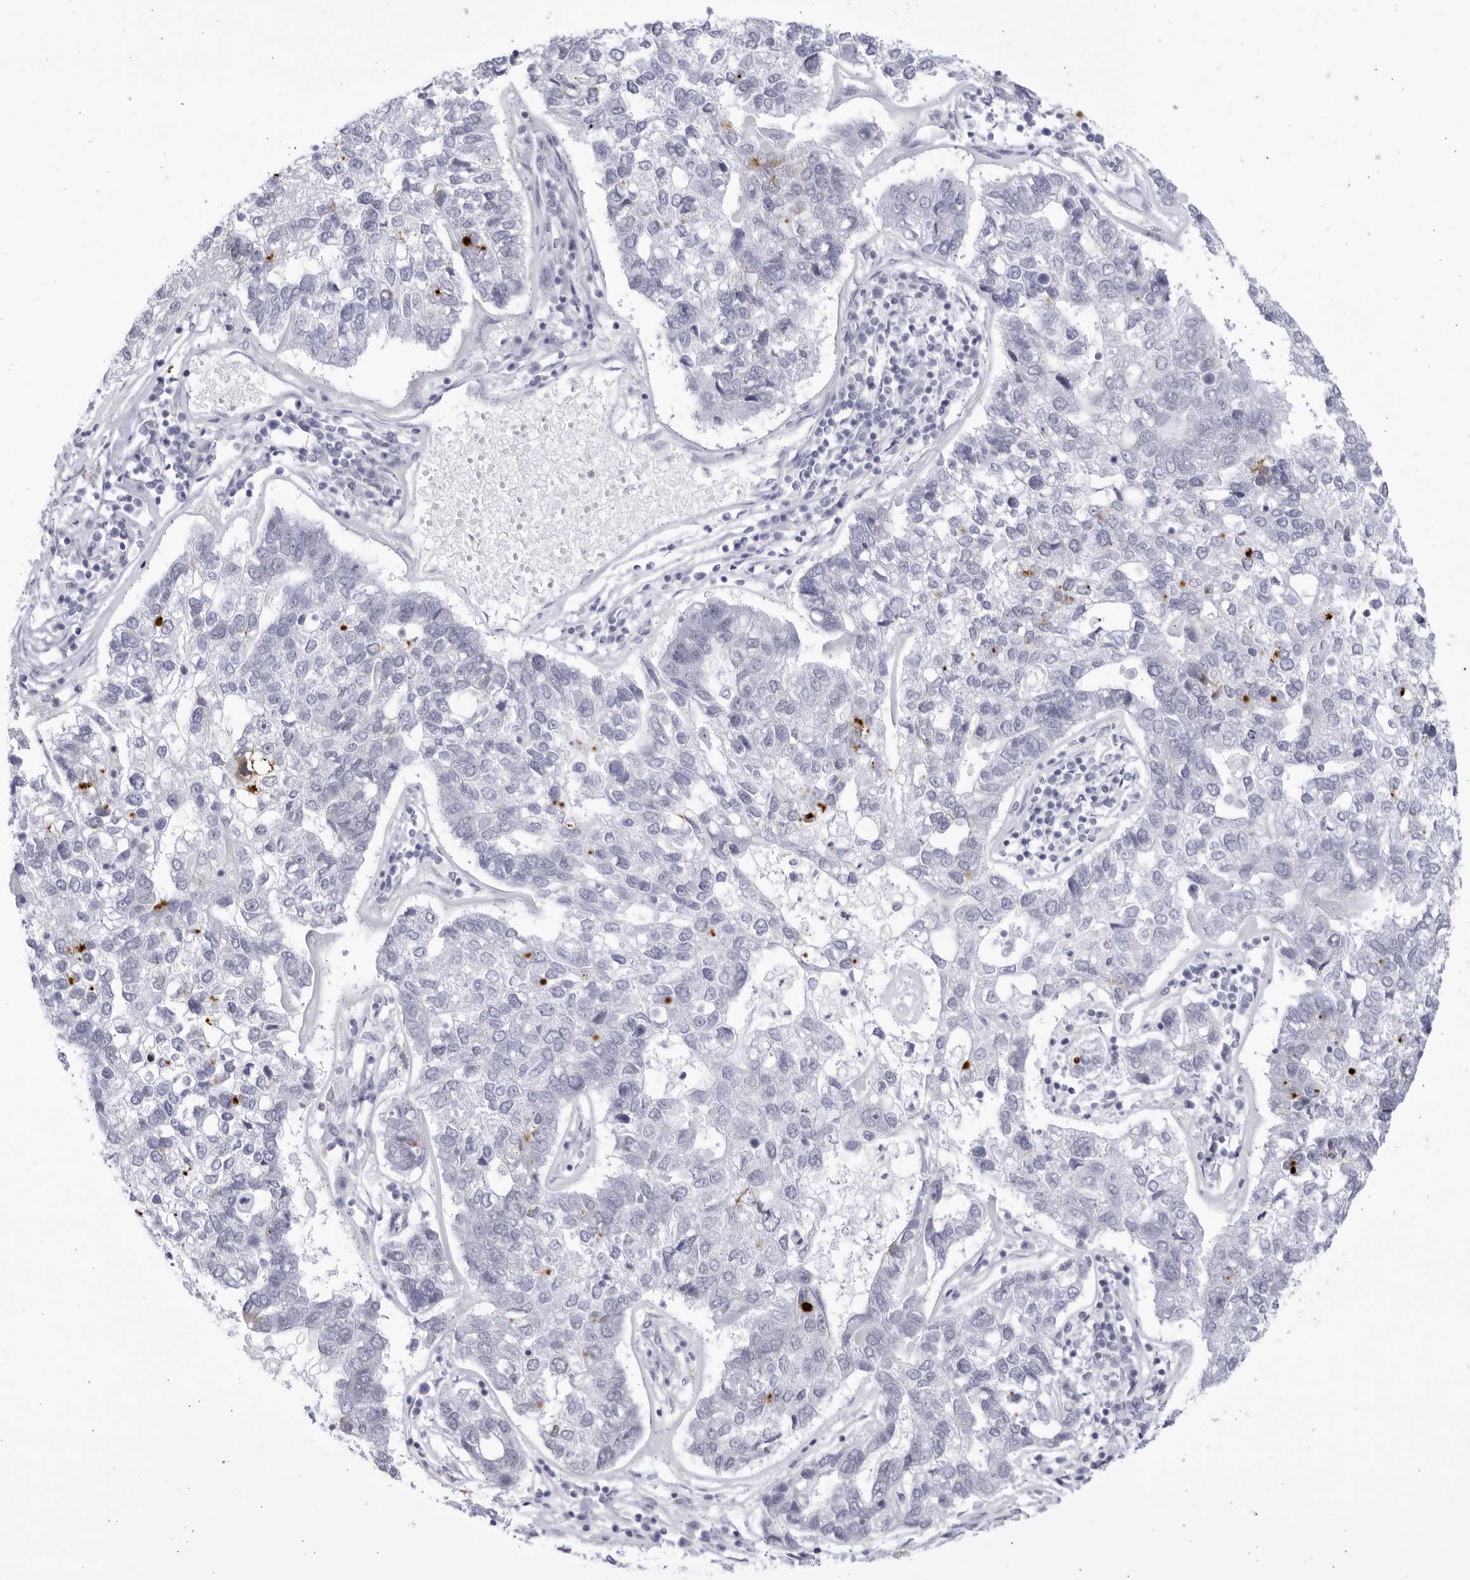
{"staining": {"intensity": "negative", "quantity": "none", "location": "none"}, "tissue": "pancreatic cancer", "cell_type": "Tumor cells", "image_type": "cancer", "snomed": [{"axis": "morphology", "description": "Adenocarcinoma, NOS"}, {"axis": "topography", "description": "Pancreas"}], "caption": "Immunohistochemistry of human pancreatic cancer shows no expression in tumor cells.", "gene": "CNBD1", "patient": {"sex": "female", "age": 61}}